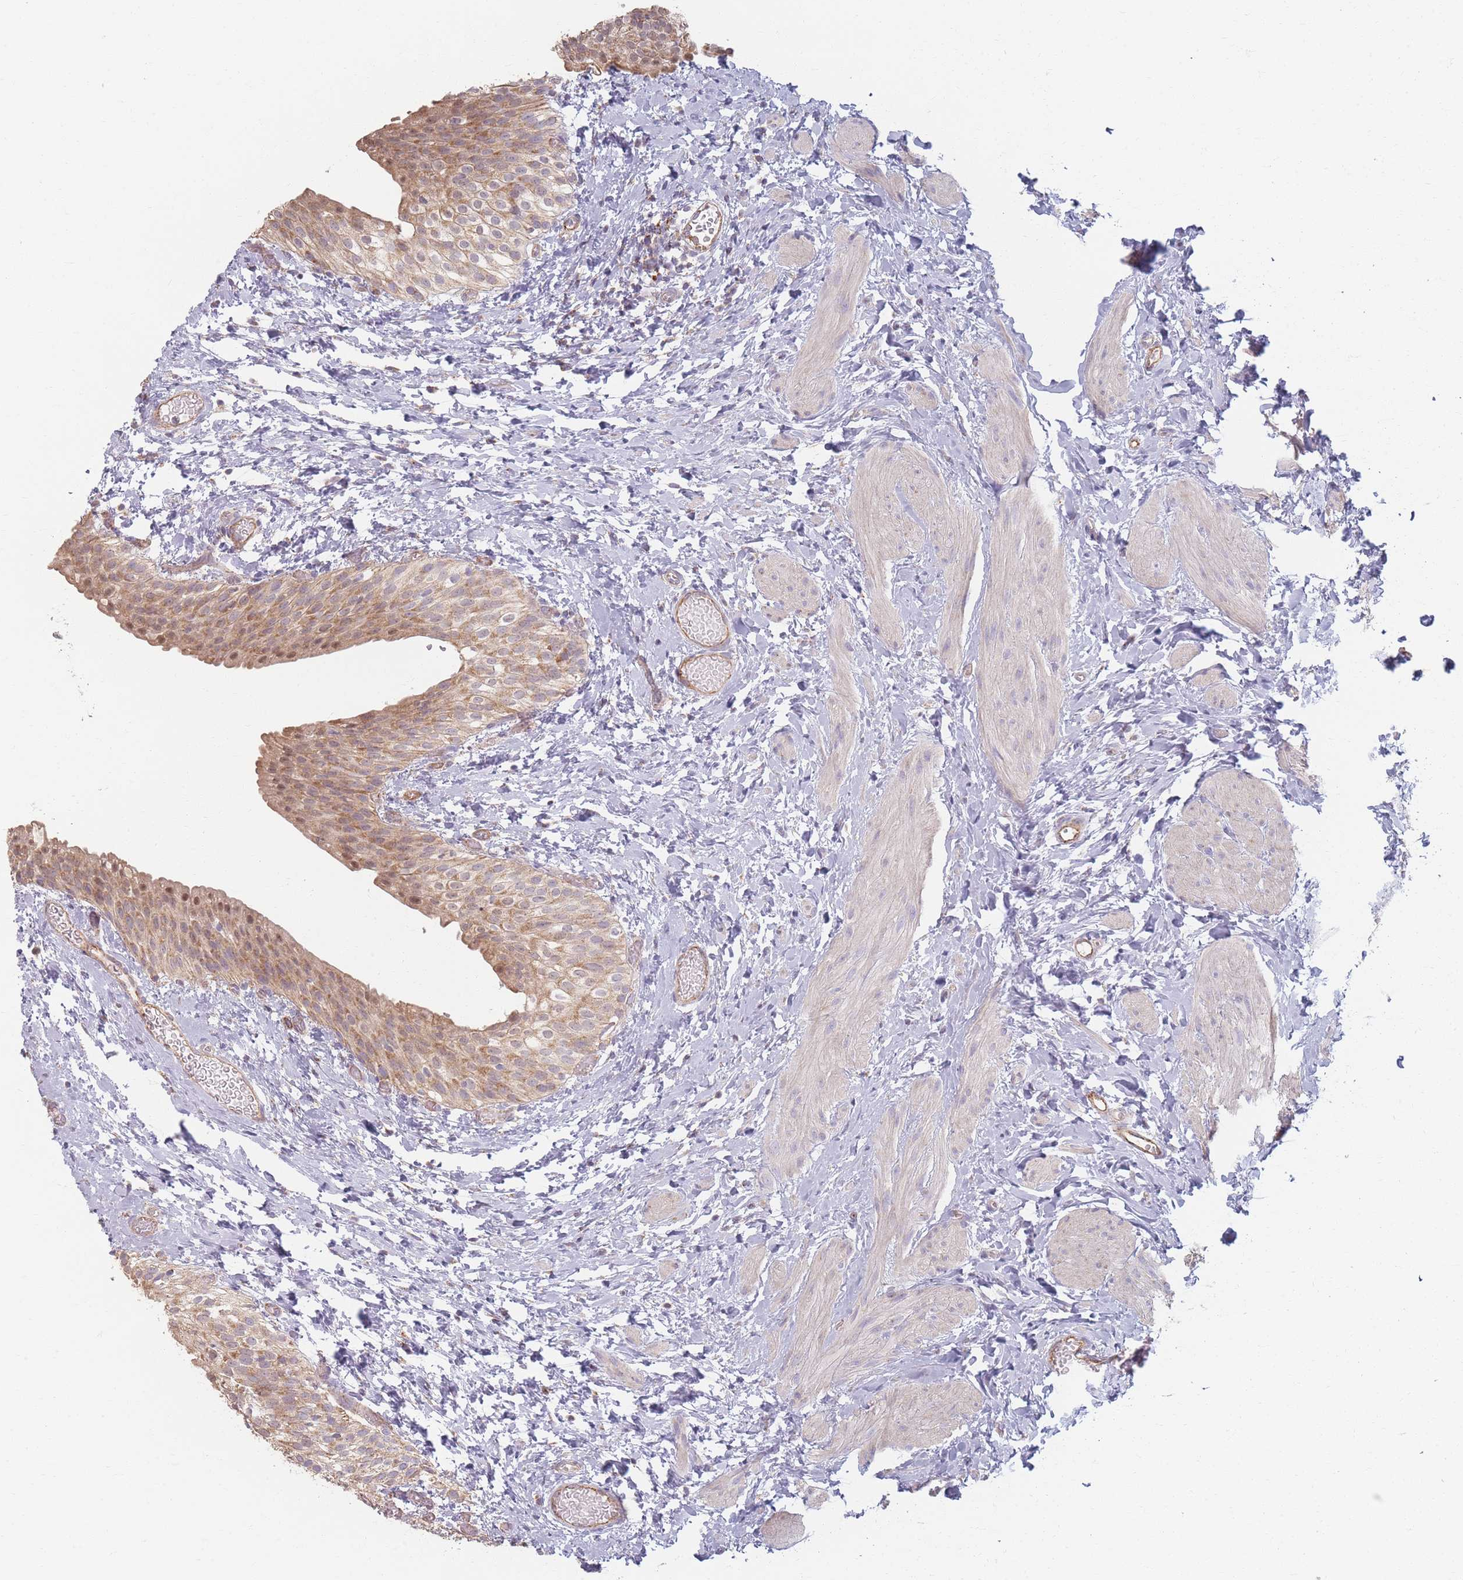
{"staining": {"intensity": "moderate", "quantity": ">75%", "location": "cytoplasmic/membranous,nuclear"}, "tissue": "urinary bladder", "cell_type": "Urothelial cells", "image_type": "normal", "snomed": [{"axis": "morphology", "description": "Normal tissue, NOS"}, {"axis": "topography", "description": "Urinary bladder"}], "caption": "A high-resolution image shows IHC staining of normal urinary bladder, which exhibits moderate cytoplasmic/membranous,nuclear positivity in about >75% of urothelial cells.", "gene": "ESRP2", "patient": {"sex": "male", "age": 1}}